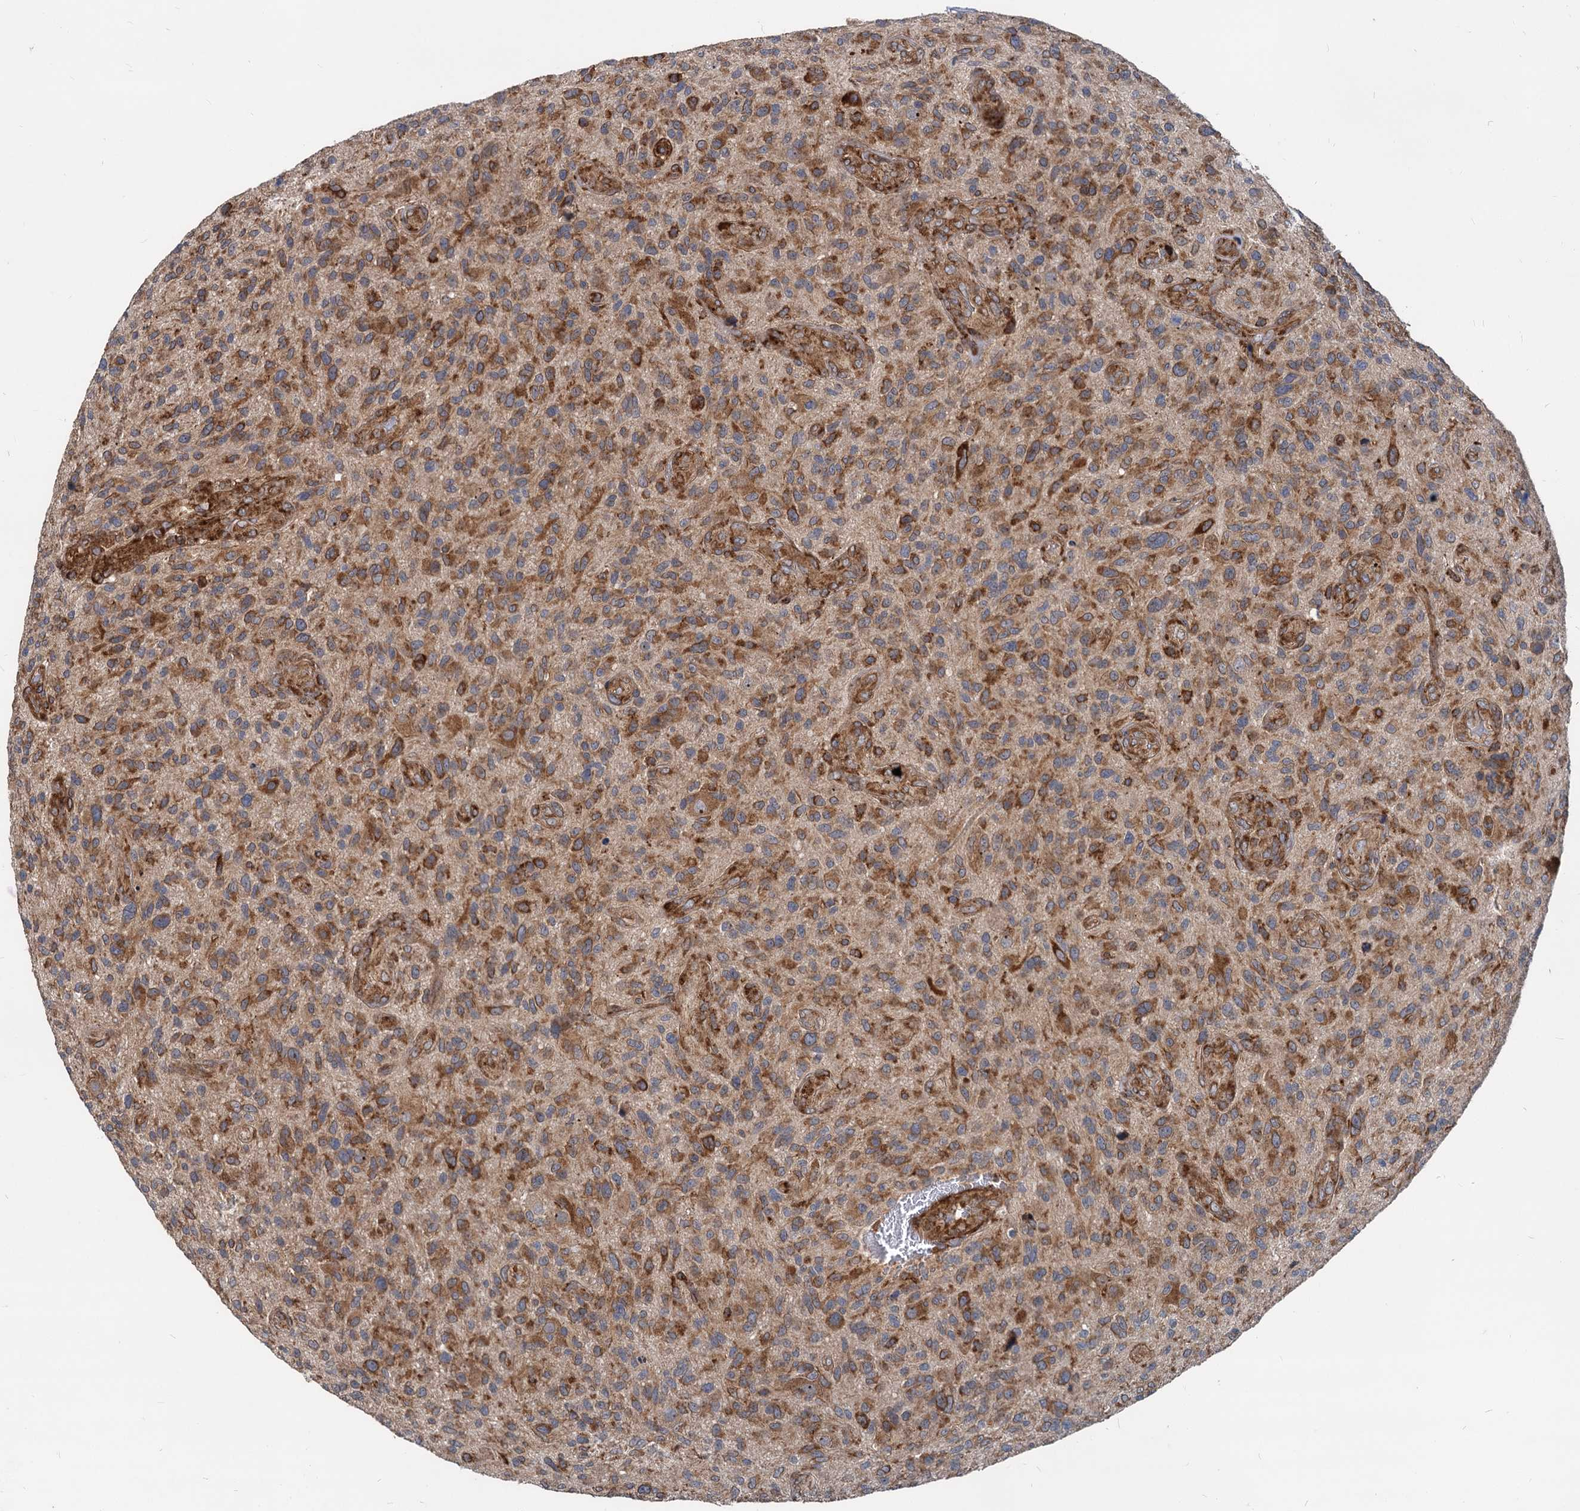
{"staining": {"intensity": "moderate", "quantity": ">75%", "location": "cytoplasmic/membranous"}, "tissue": "glioma", "cell_type": "Tumor cells", "image_type": "cancer", "snomed": [{"axis": "morphology", "description": "Glioma, malignant, High grade"}, {"axis": "topography", "description": "Brain"}], "caption": "This photomicrograph reveals immunohistochemistry (IHC) staining of human glioma, with medium moderate cytoplasmic/membranous staining in about >75% of tumor cells.", "gene": "STIM1", "patient": {"sex": "male", "age": 47}}